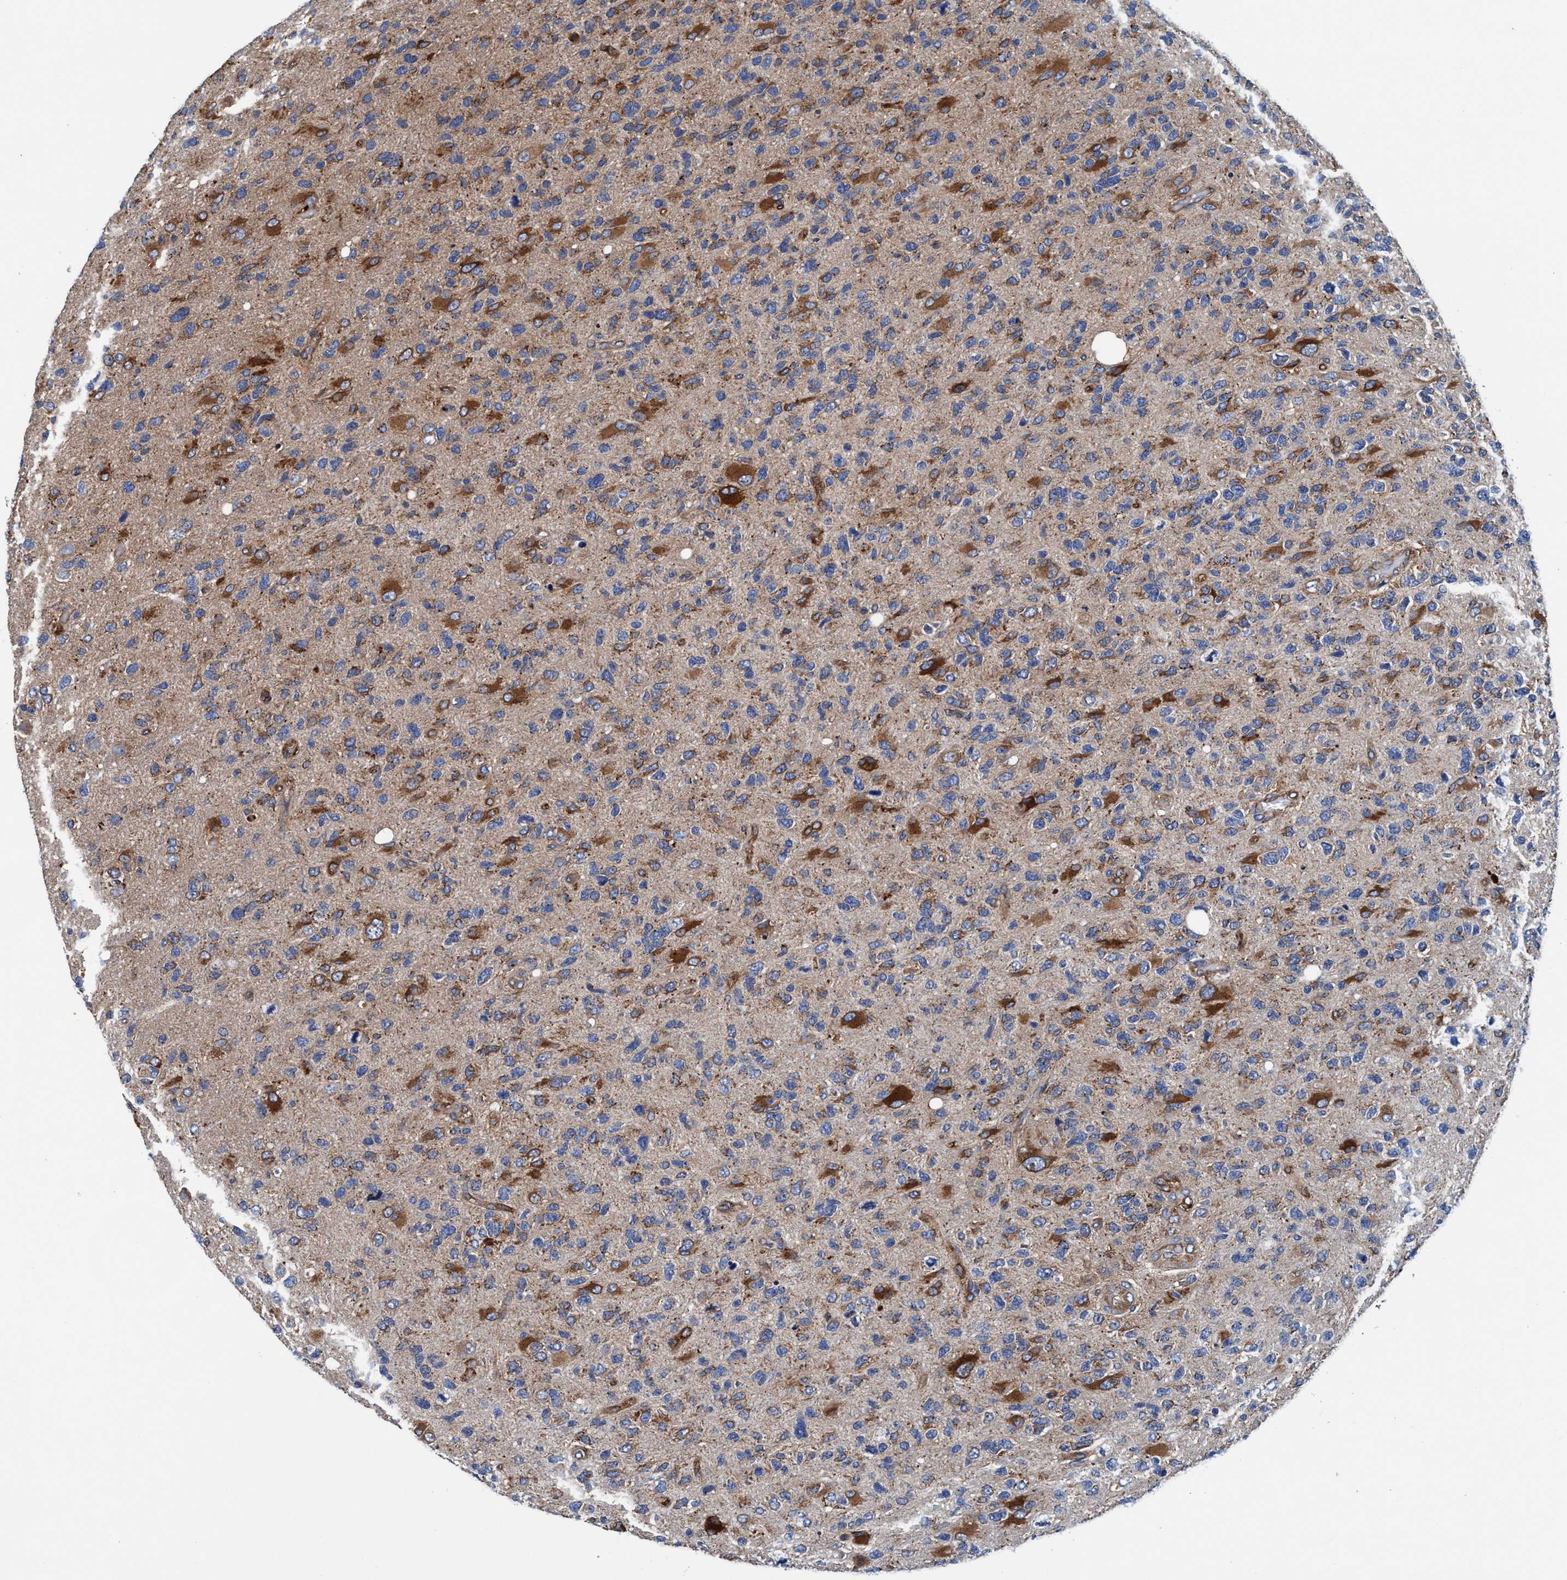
{"staining": {"intensity": "moderate", "quantity": "25%-75%", "location": "cytoplasmic/membranous"}, "tissue": "glioma", "cell_type": "Tumor cells", "image_type": "cancer", "snomed": [{"axis": "morphology", "description": "Glioma, malignant, High grade"}, {"axis": "topography", "description": "Brain"}], "caption": "Immunohistochemistry (IHC) of human glioma demonstrates medium levels of moderate cytoplasmic/membranous staining in approximately 25%-75% of tumor cells. (Stains: DAB in brown, nuclei in blue, Microscopy: brightfield microscopy at high magnification).", "gene": "ENDOG", "patient": {"sex": "female", "age": 58}}